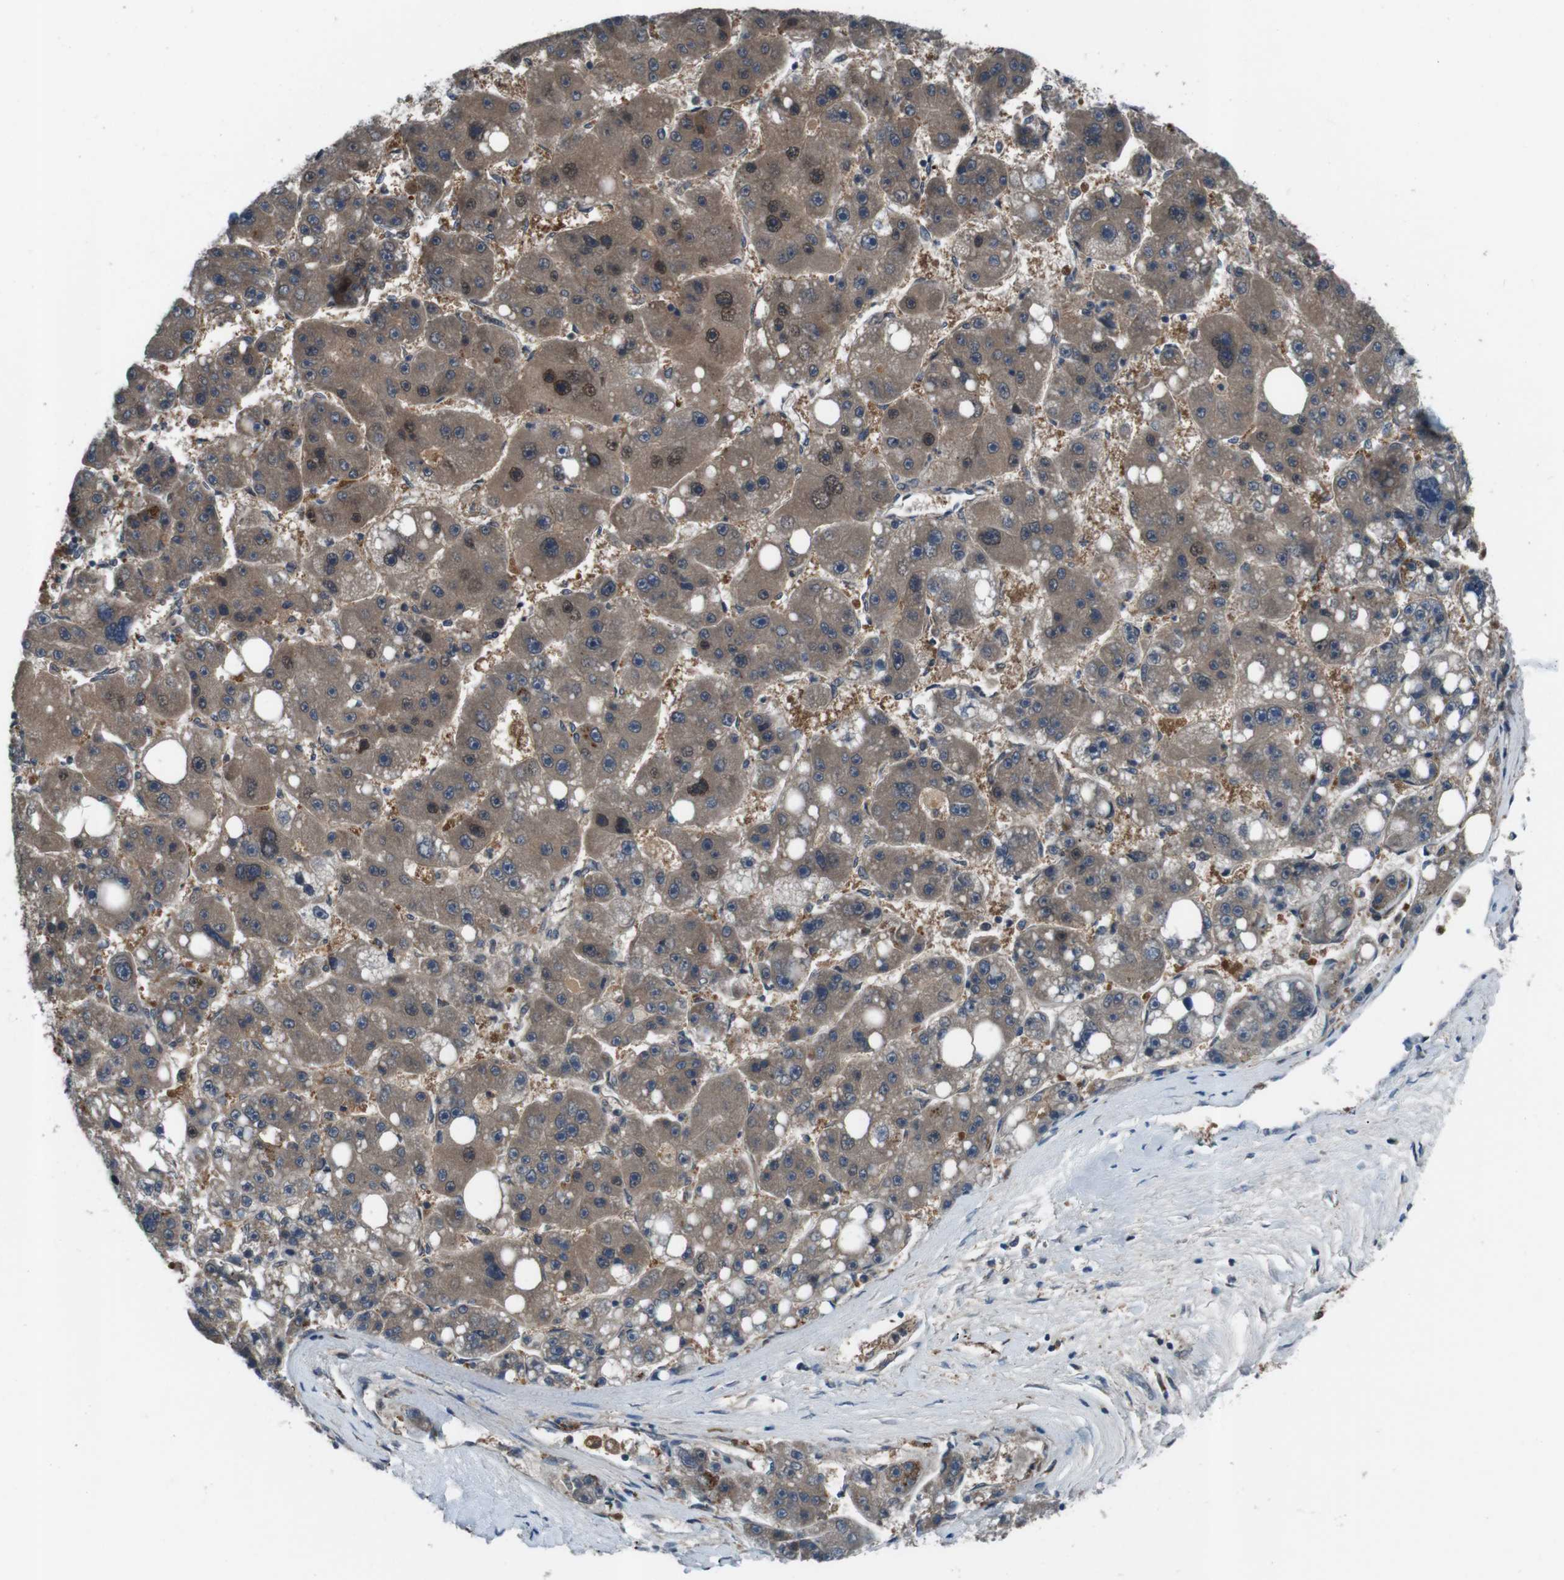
{"staining": {"intensity": "moderate", "quantity": ">75%", "location": "cytoplasmic/membranous,nuclear"}, "tissue": "liver cancer", "cell_type": "Tumor cells", "image_type": "cancer", "snomed": [{"axis": "morphology", "description": "Carcinoma, Hepatocellular, NOS"}, {"axis": "topography", "description": "Liver"}], "caption": "Immunohistochemistry histopathology image of neoplastic tissue: liver cancer stained using immunohistochemistry demonstrates medium levels of moderate protein expression localized specifically in the cytoplasmic/membranous and nuclear of tumor cells, appearing as a cytoplasmic/membranous and nuclear brown color.", "gene": "LRP5", "patient": {"sex": "female", "age": 61}}